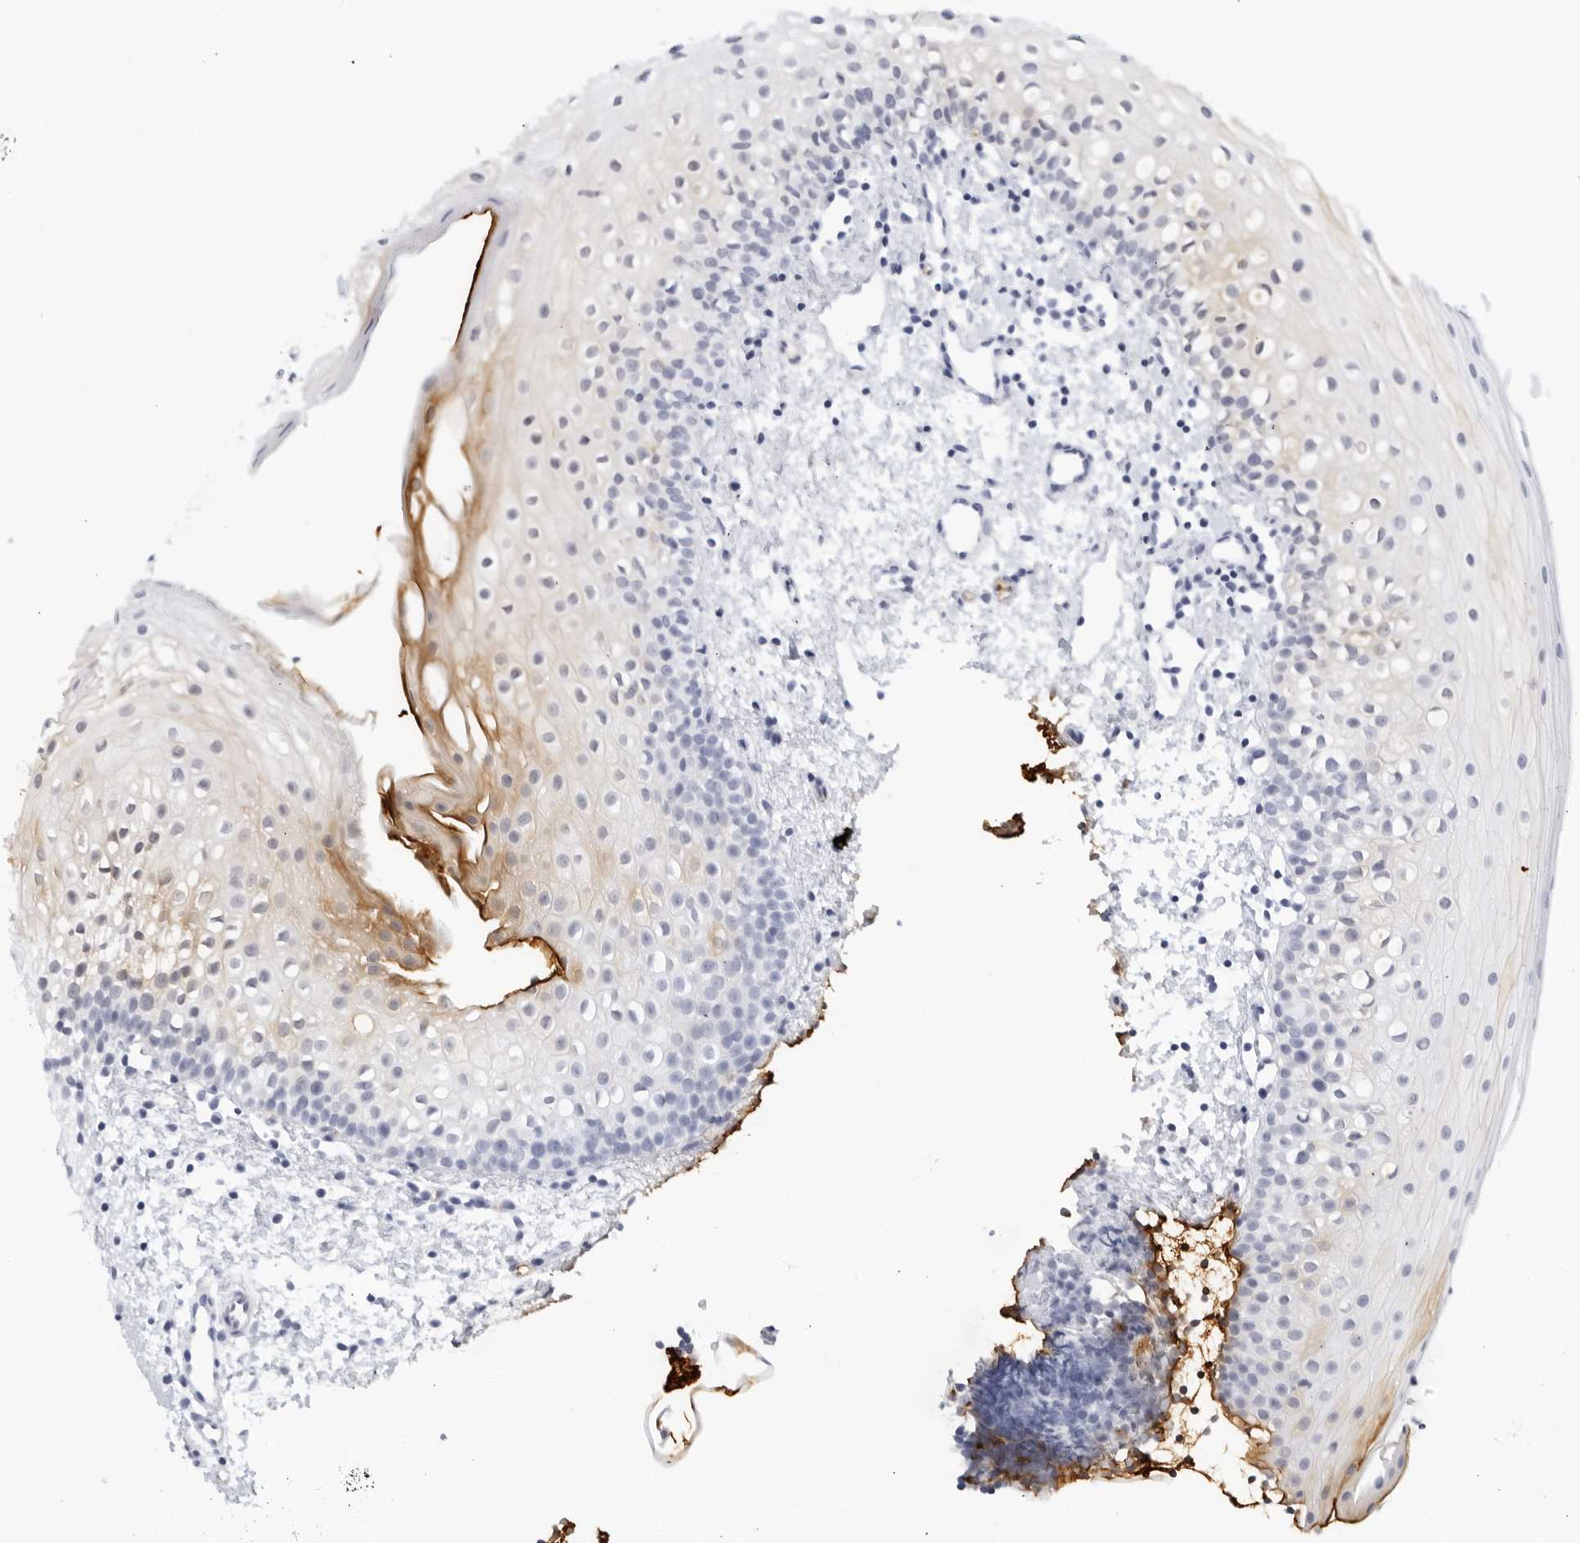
{"staining": {"intensity": "moderate", "quantity": "<25%", "location": "cytoplasmic/membranous"}, "tissue": "oral mucosa", "cell_type": "Squamous epithelial cells", "image_type": "normal", "snomed": [{"axis": "morphology", "description": "Normal tissue, NOS"}, {"axis": "topography", "description": "Oral tissue"}], "caption": "This is a micrograph of immunohistochemistry (IHC) staining of normal oral mucosa, which shows moderate expression in the cytoplasmic/membranous of squamous epithelial cells.", "gene": "FGG", "patient": {"sex": "male", "age": 28}}